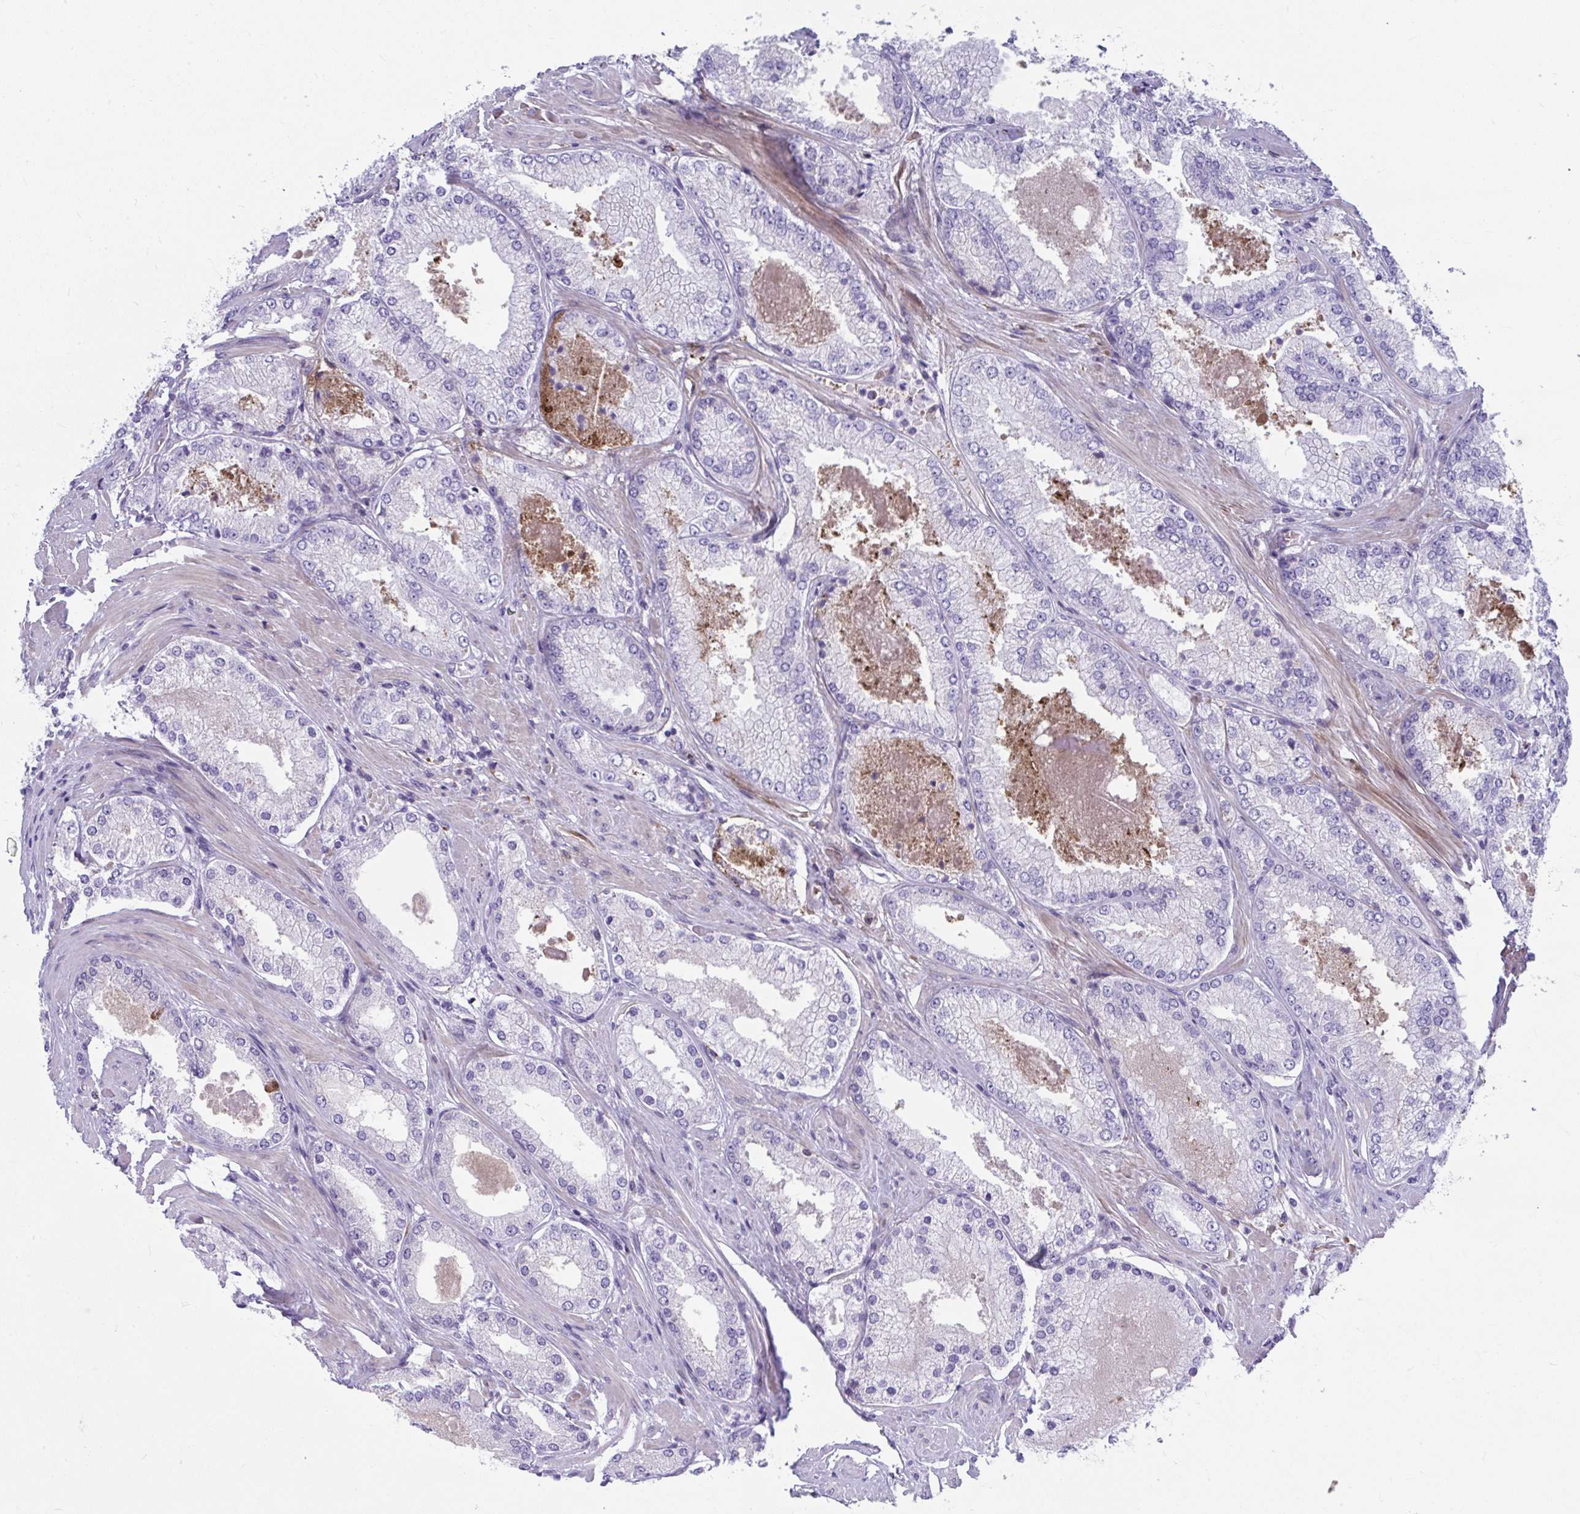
{"staining": {"intensity": "negative", "quantity": "none", "location": "none"}, "tissue": "prostate cancer", "cell_type": "Tumor cells", "image_type": "cancer", "snomed": [{"axis": "morphology", "description": "Adenocarcinoma, Low grade"}, {"axis": "topography", "description": "Prostate"}], "caption": "This is a photomicrograph of IHC staining of prostate cancer, which shows no positivity in tumor cells.", "gene": "ISL1", "patient": {"sex": "male", "age": 68}}